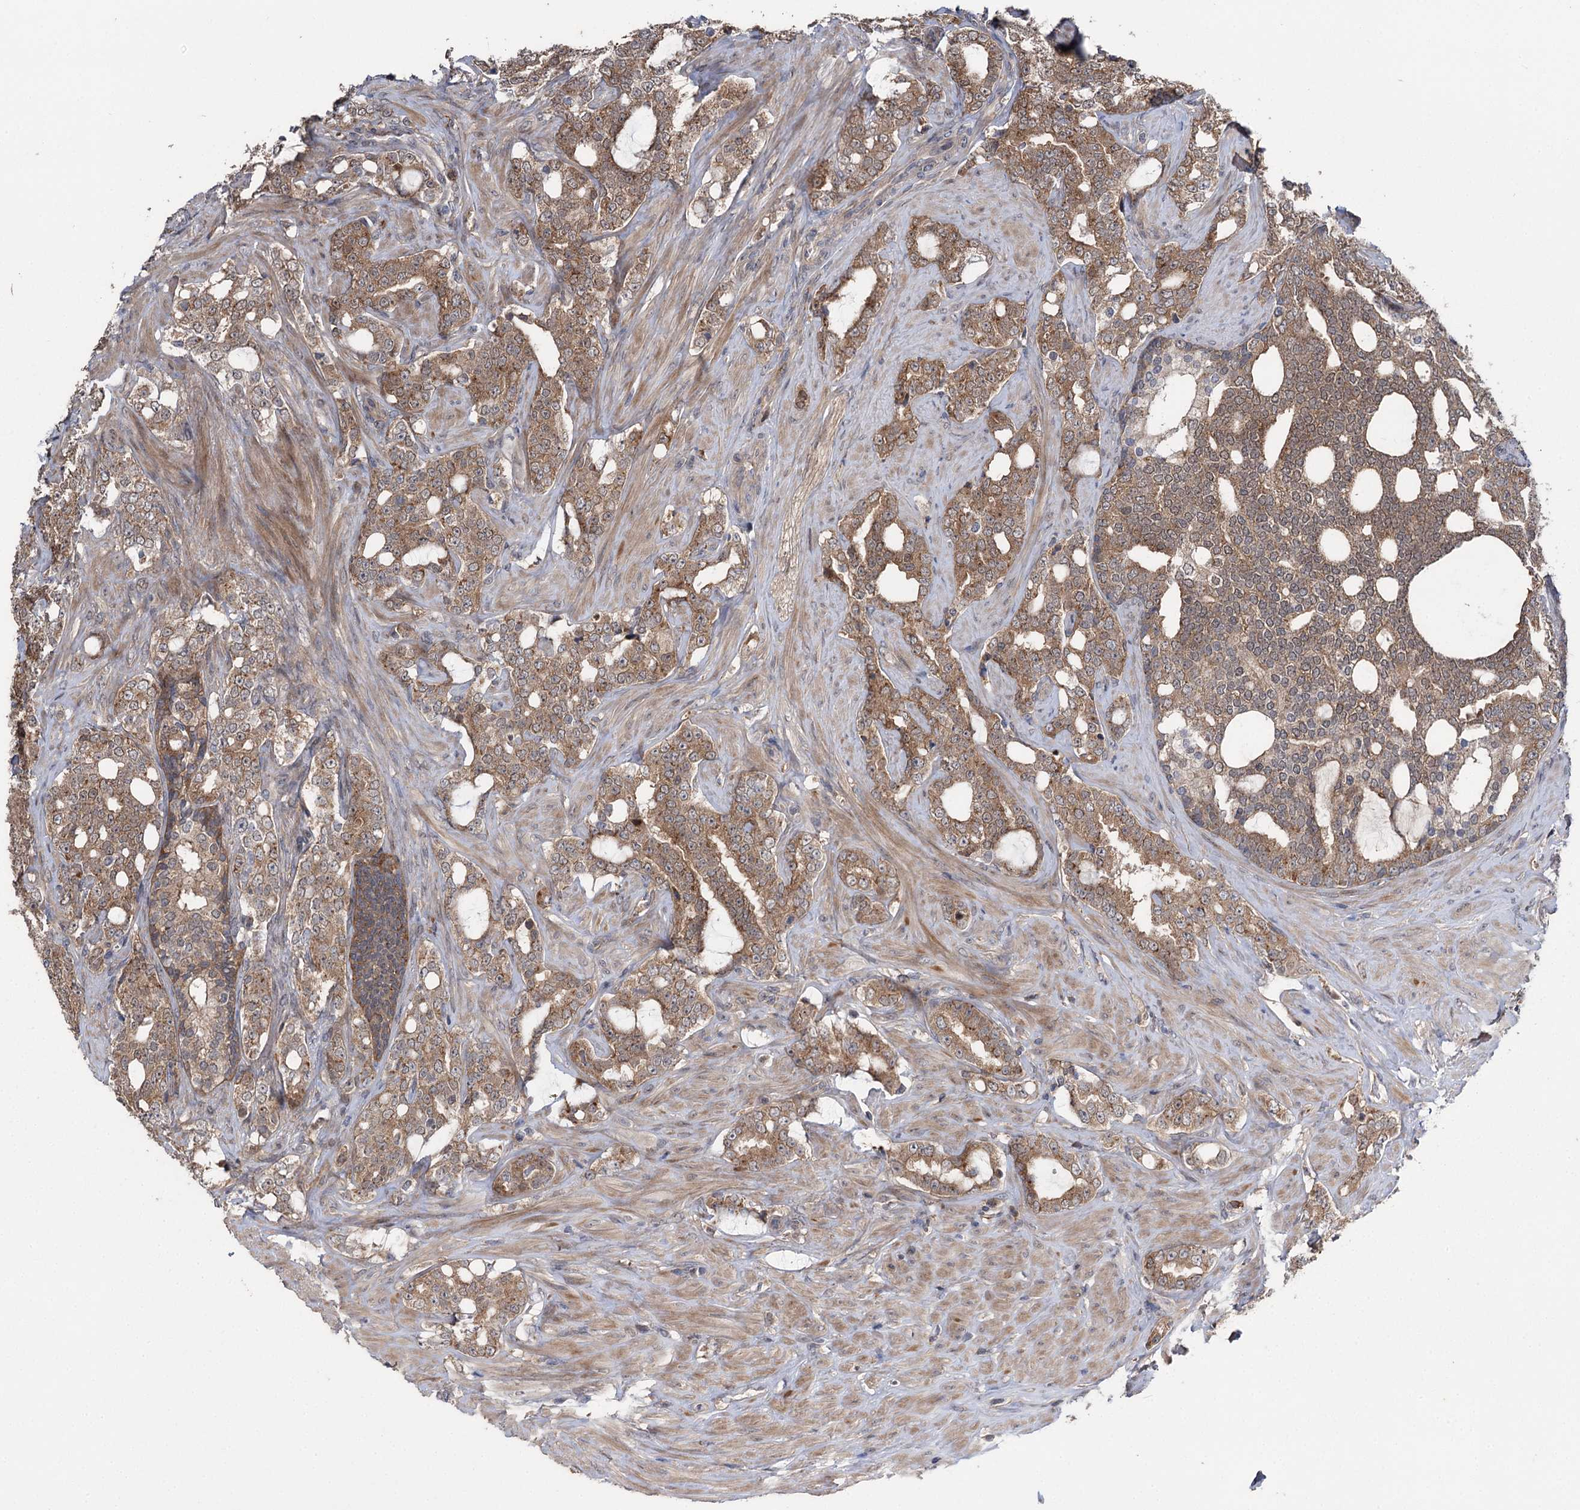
{"staining": {"intensity": "moderate", "quantity": ">75%", "location": "cytoplasmic/membranous"}, "tissue": "prostate cancer", "cell_type": "Tumor cells", "image_type": "cancer", "snomed": [{"axis": "morphology", "description": "Adenocarcinoma, High grade"}, {"axis": "topography", "description": "Prostate"}], "caption": "The immunohistochemical stain labels moderate cytoplasmic/membranous expression in tumor cells of high-grade adenocarcinoma (prostate) tissue. (IHC, brightfield microscopy, high magnification).", "gene": "STX6", "patient": {"sex": "male", "age": 64}}